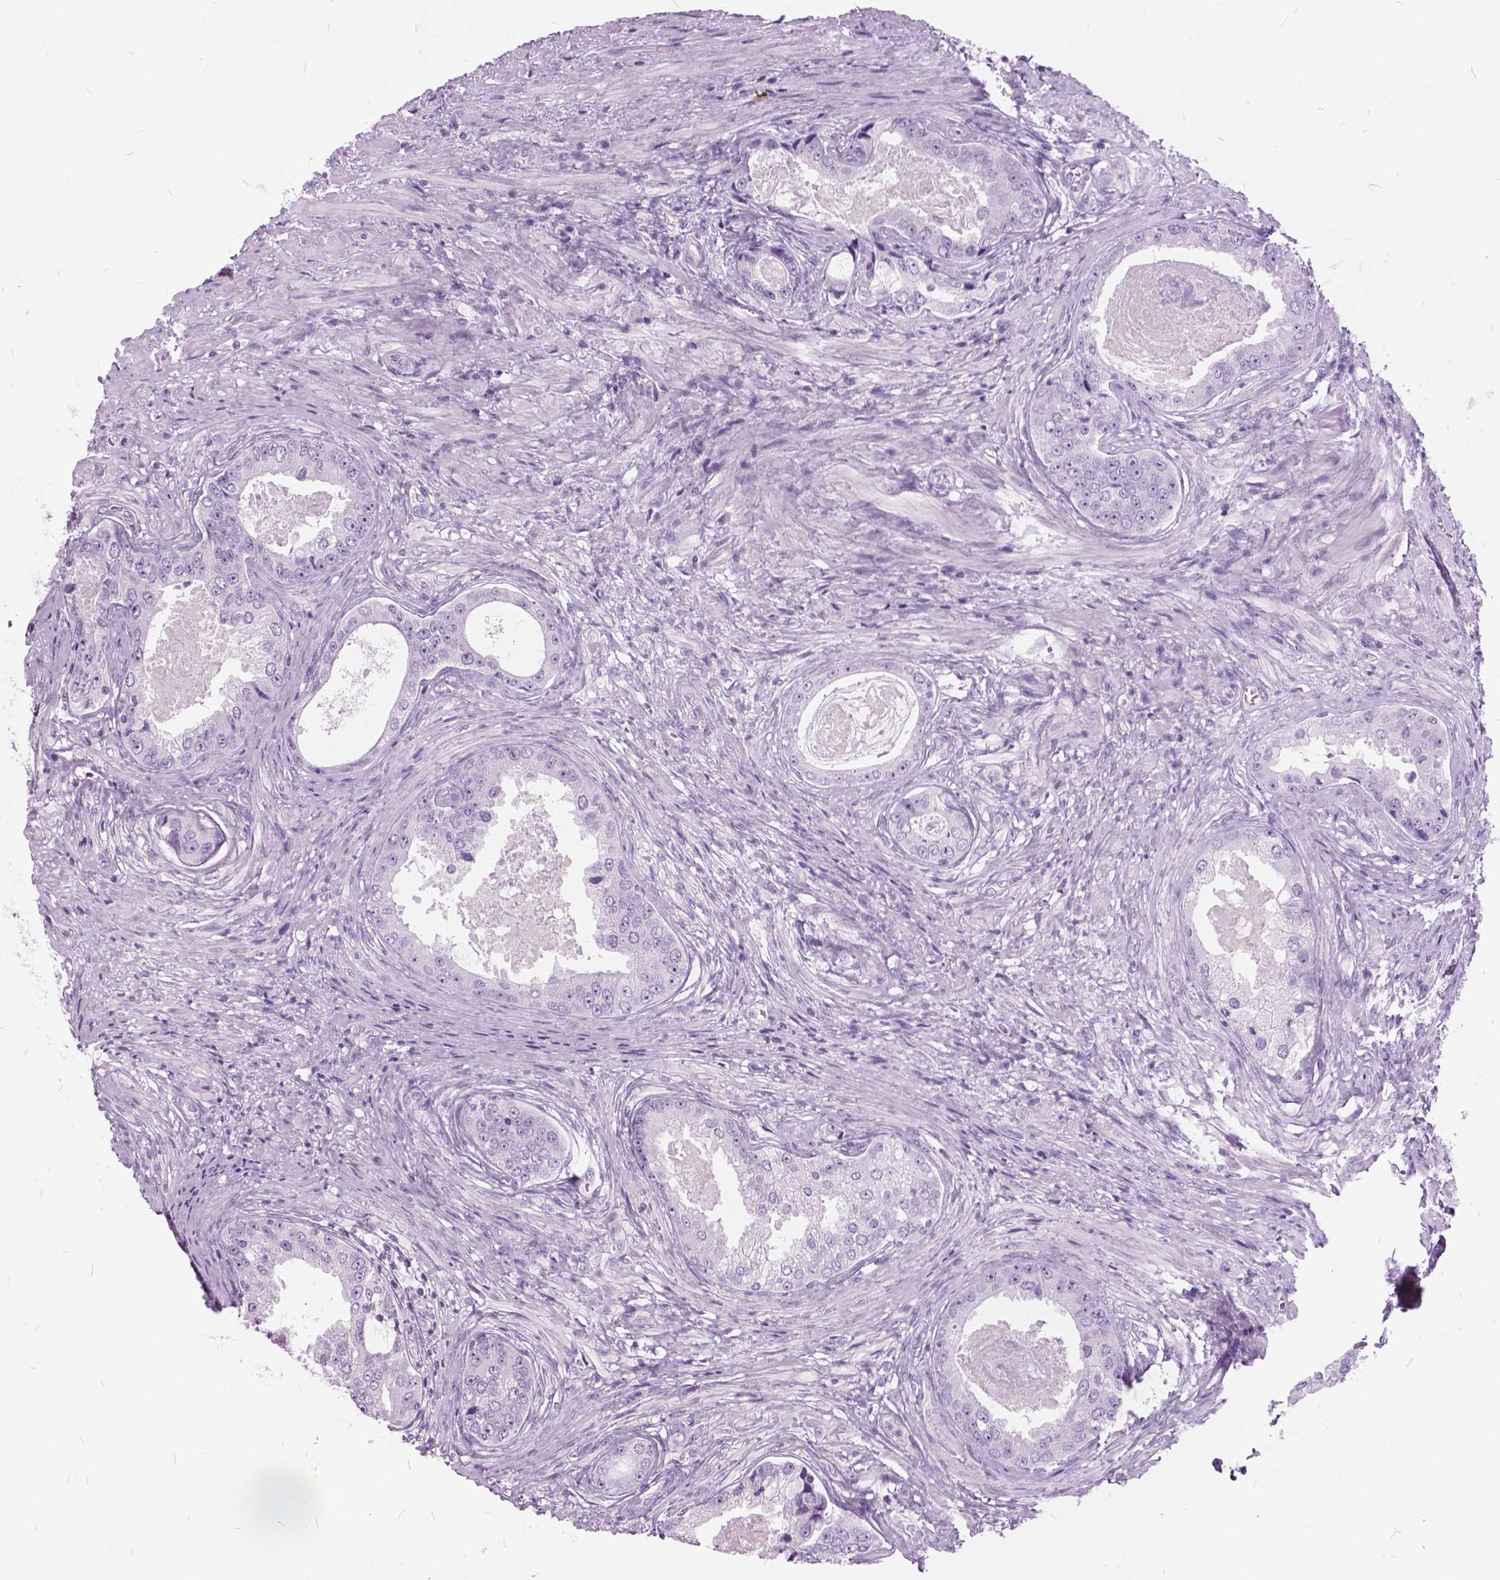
{"staining": {"intensity": "negative", "quantity": "none", "location": "none"}, "tissue": "prostate cancer", "cell_type": "Tumor cells", "image_type": "cancer", "snomed": [{"axis": "morphology", "description": "Adenocarcinoma, Low grade"}, {"axis": "topography", "description": "Prostate"}], "caption": "A photomicrograph of human adenocarcinoma (low-grade) (prostate) is negative for staining in tumor cells. (DAB immunohistochemistry (IHC) with hematoxylin counter stain).", "gene": "SP140", "patient": {"sex": "male", "age": 68}}